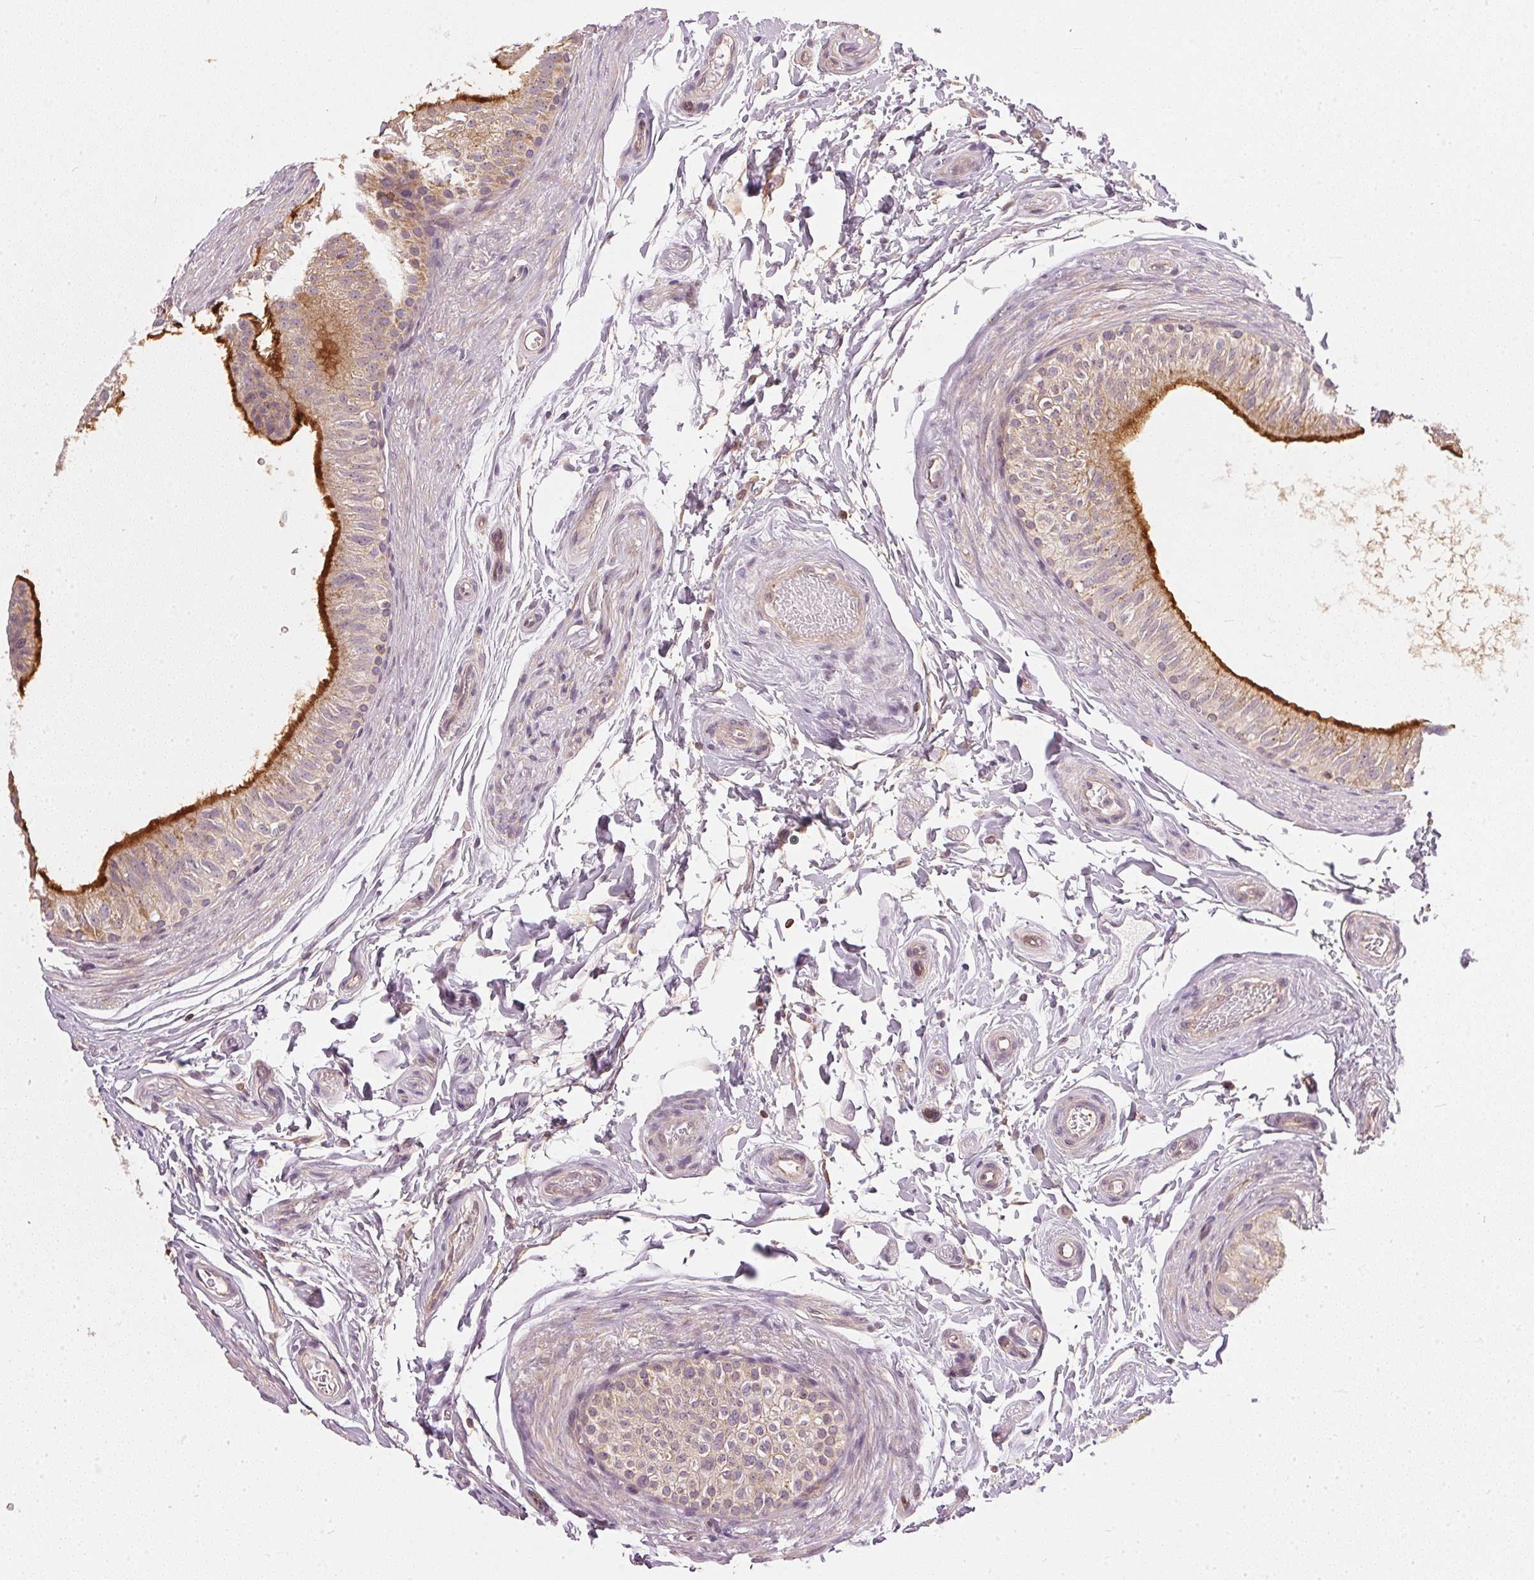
{"staining": {"intensity": "strong", "quantity": "25%-75%", "location": "cytoplasmic/membranous"}, "tissue": "epididymis", "cell_type": "Glandular cells", "image_type": "normal", "snomed": [{"axis": "morphology", "description": "Normal tissue, NOS"}, {"axis": "topography", "description": "Epididymis"}], "caption": "The immunohistochemical stain labels strong cytoplasmic/membranous expression in glandular cells of benign epididymis.", "gene": "NADK2", "patient": {"sex": "male", "age": 36}}